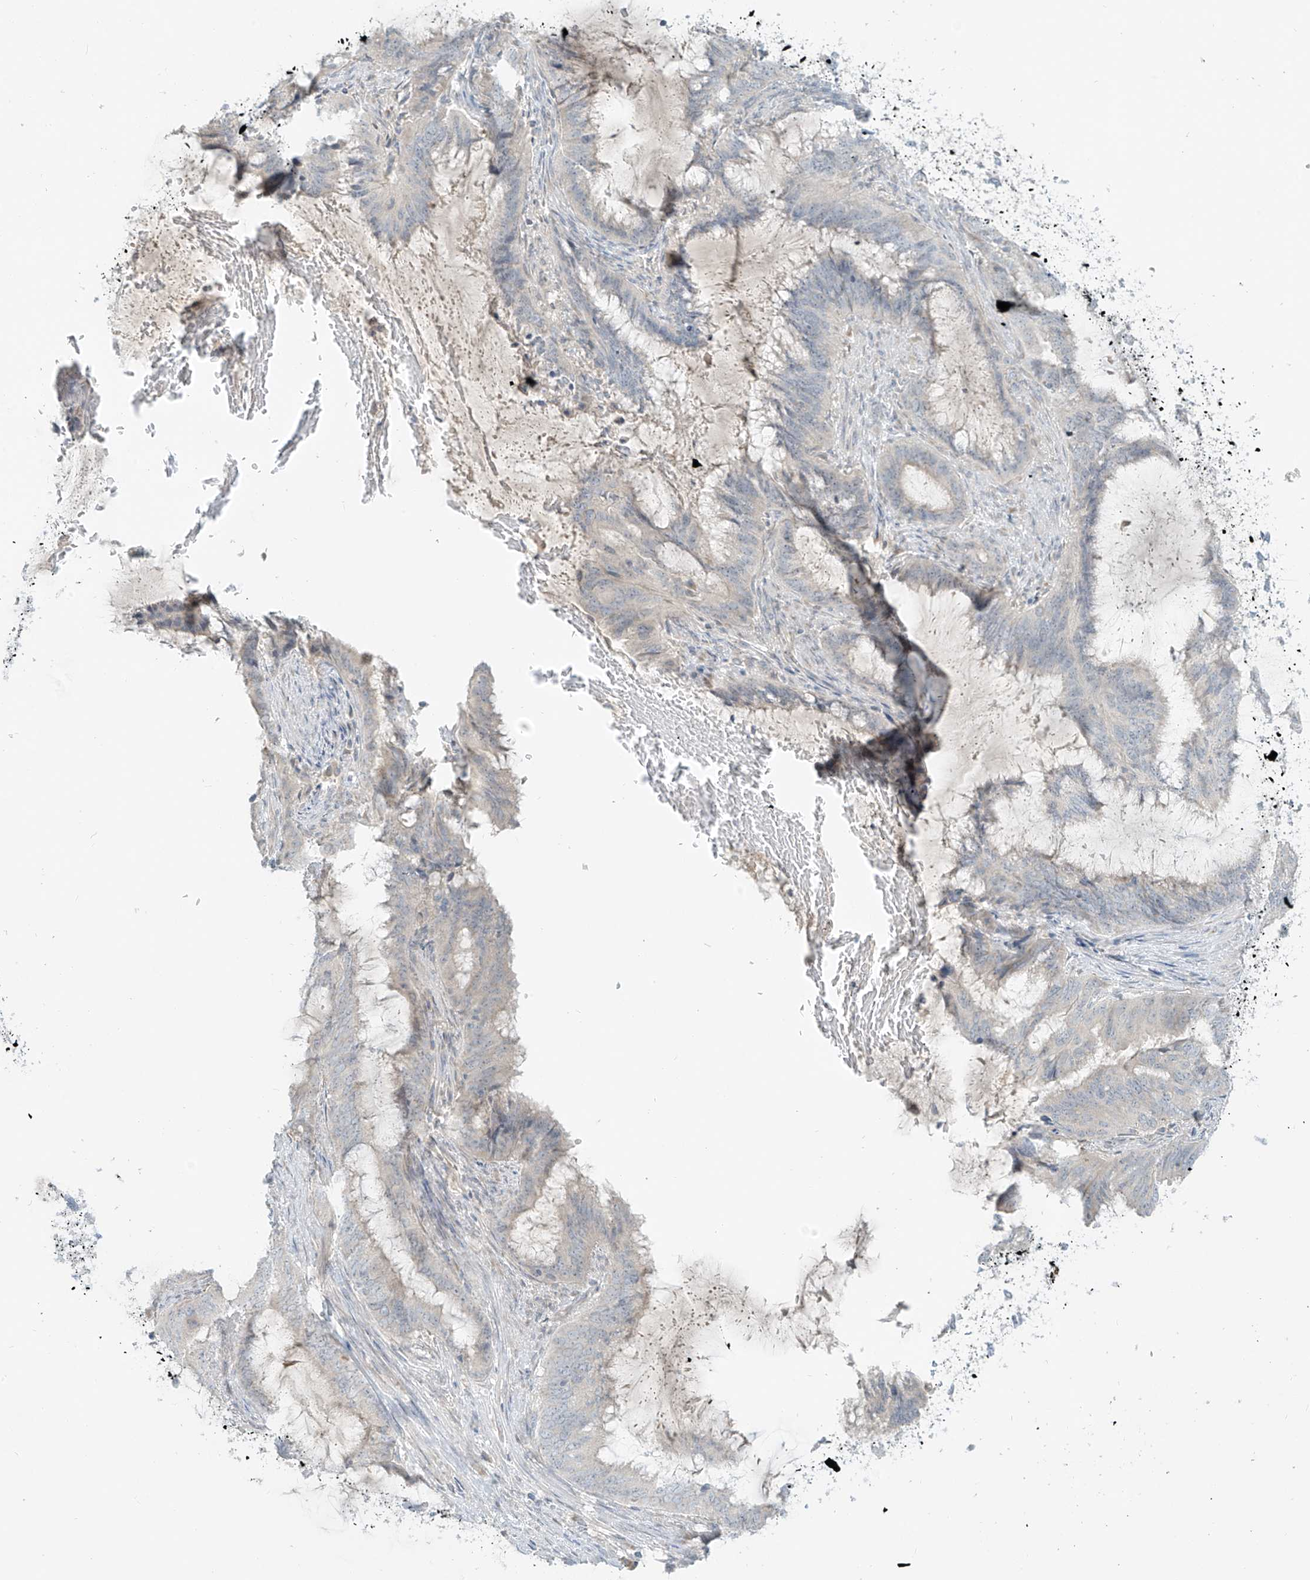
{"staining": {"intensity": "negative", "quantity": "none", "location": "none"}, "tissue": "endometrial cancer", "cell_type": "Tumor cells", "image_type": "cancer", "snomed": [{"axis": "morphology", "description": "Adenocarcinoma, NOS"}, {"axis": "topography", "description": "Endometrium"}], "caption": "Tumor cells are negative for brown protein staining in endometrial adenocarcinoma.", "gene": "C2orf42", "patient": {"sex": "female", "age": 51}}